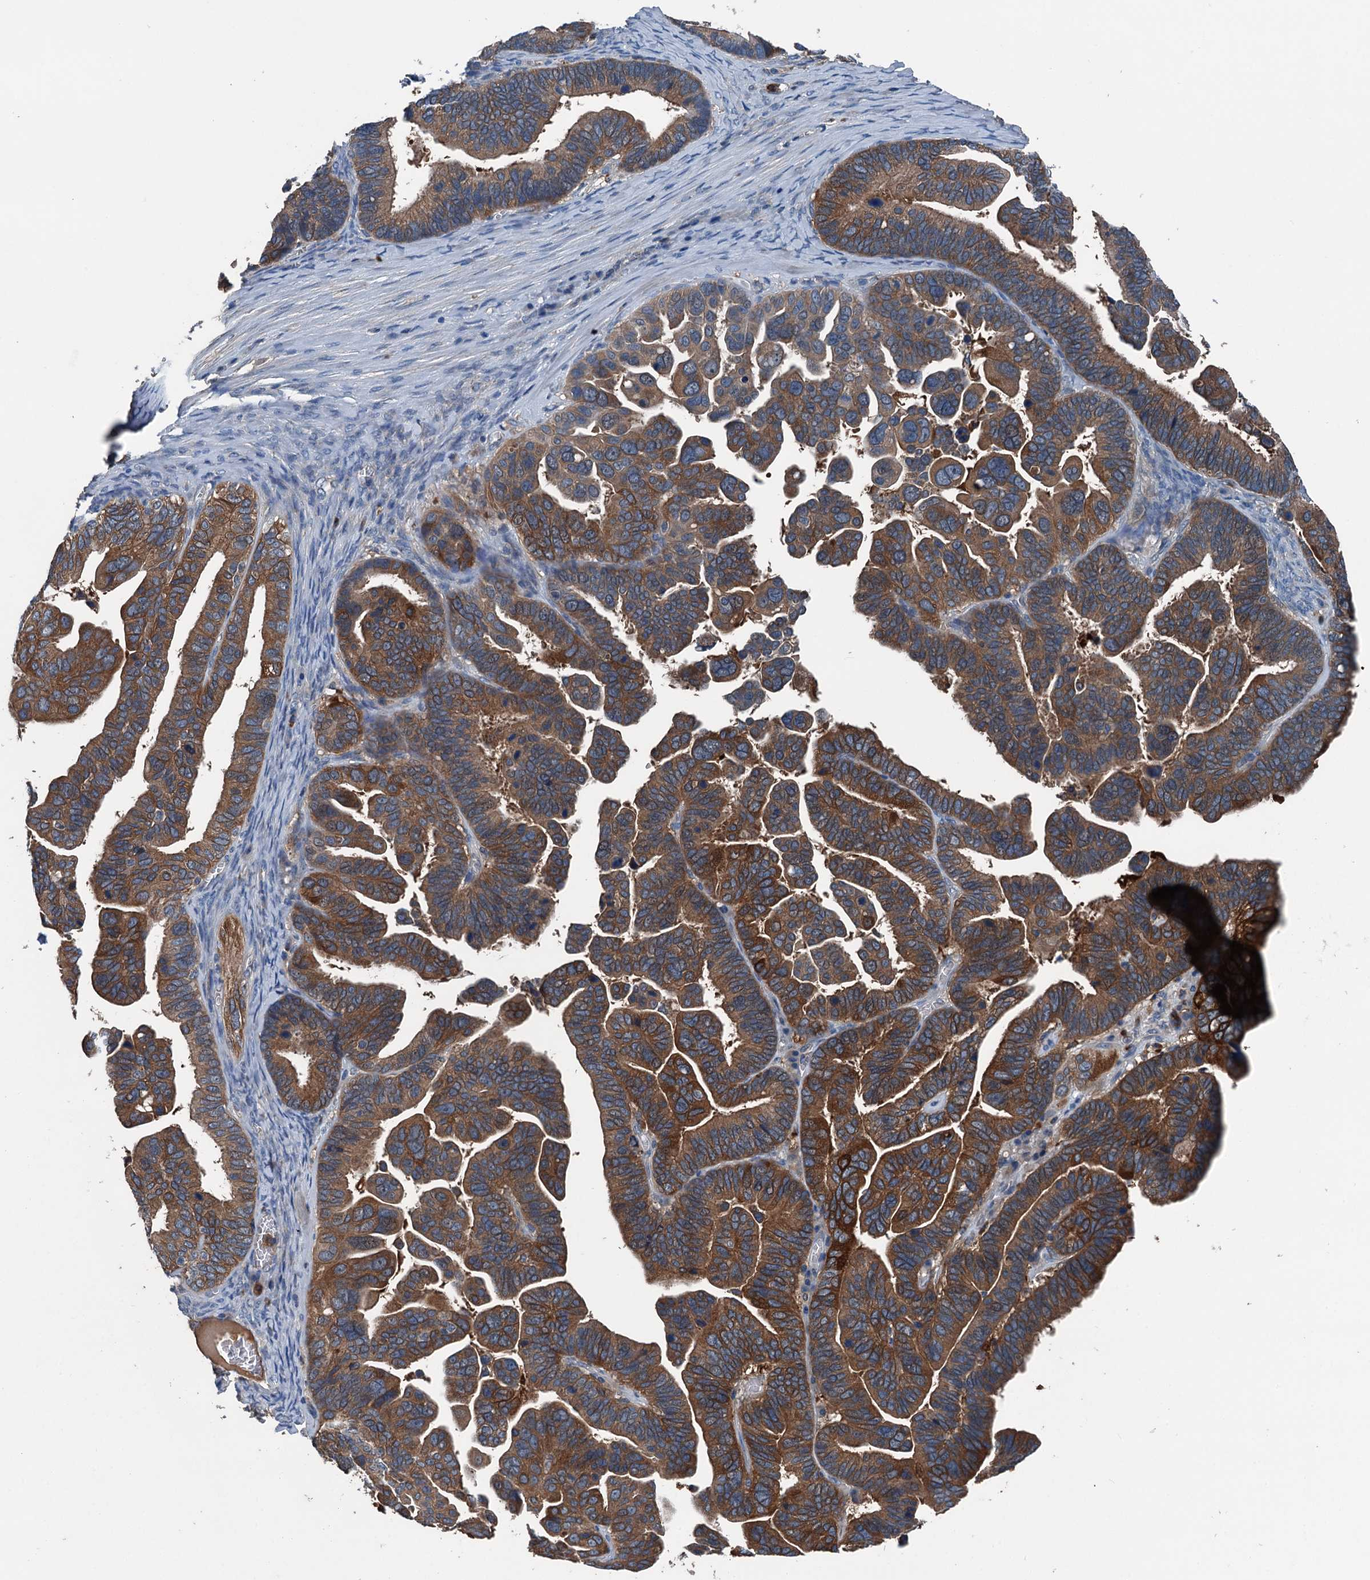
{"staining": {"intensity": "moderate", "quantity": ">75%", "location": "cytoplasmic/membranous"}, "tissue": "ovarian cancer", "cell_type": "Tumor cells", "image_type": "cancer", "snomed": [{"axis": "morphology", "description": "Cystadenocarcinoma, serous, NOS"}, {"axis": "topography", "description": "Ovary"}], "caption": "Serous cystadenocarcinoma (ovarian) stained with a brown dye demonstrates moderate cytoplasmic/membranous positive staining in about >75% of tumor cells.", "gene": "PDSS1", "patient": {"sex": "female", "age": 56}}